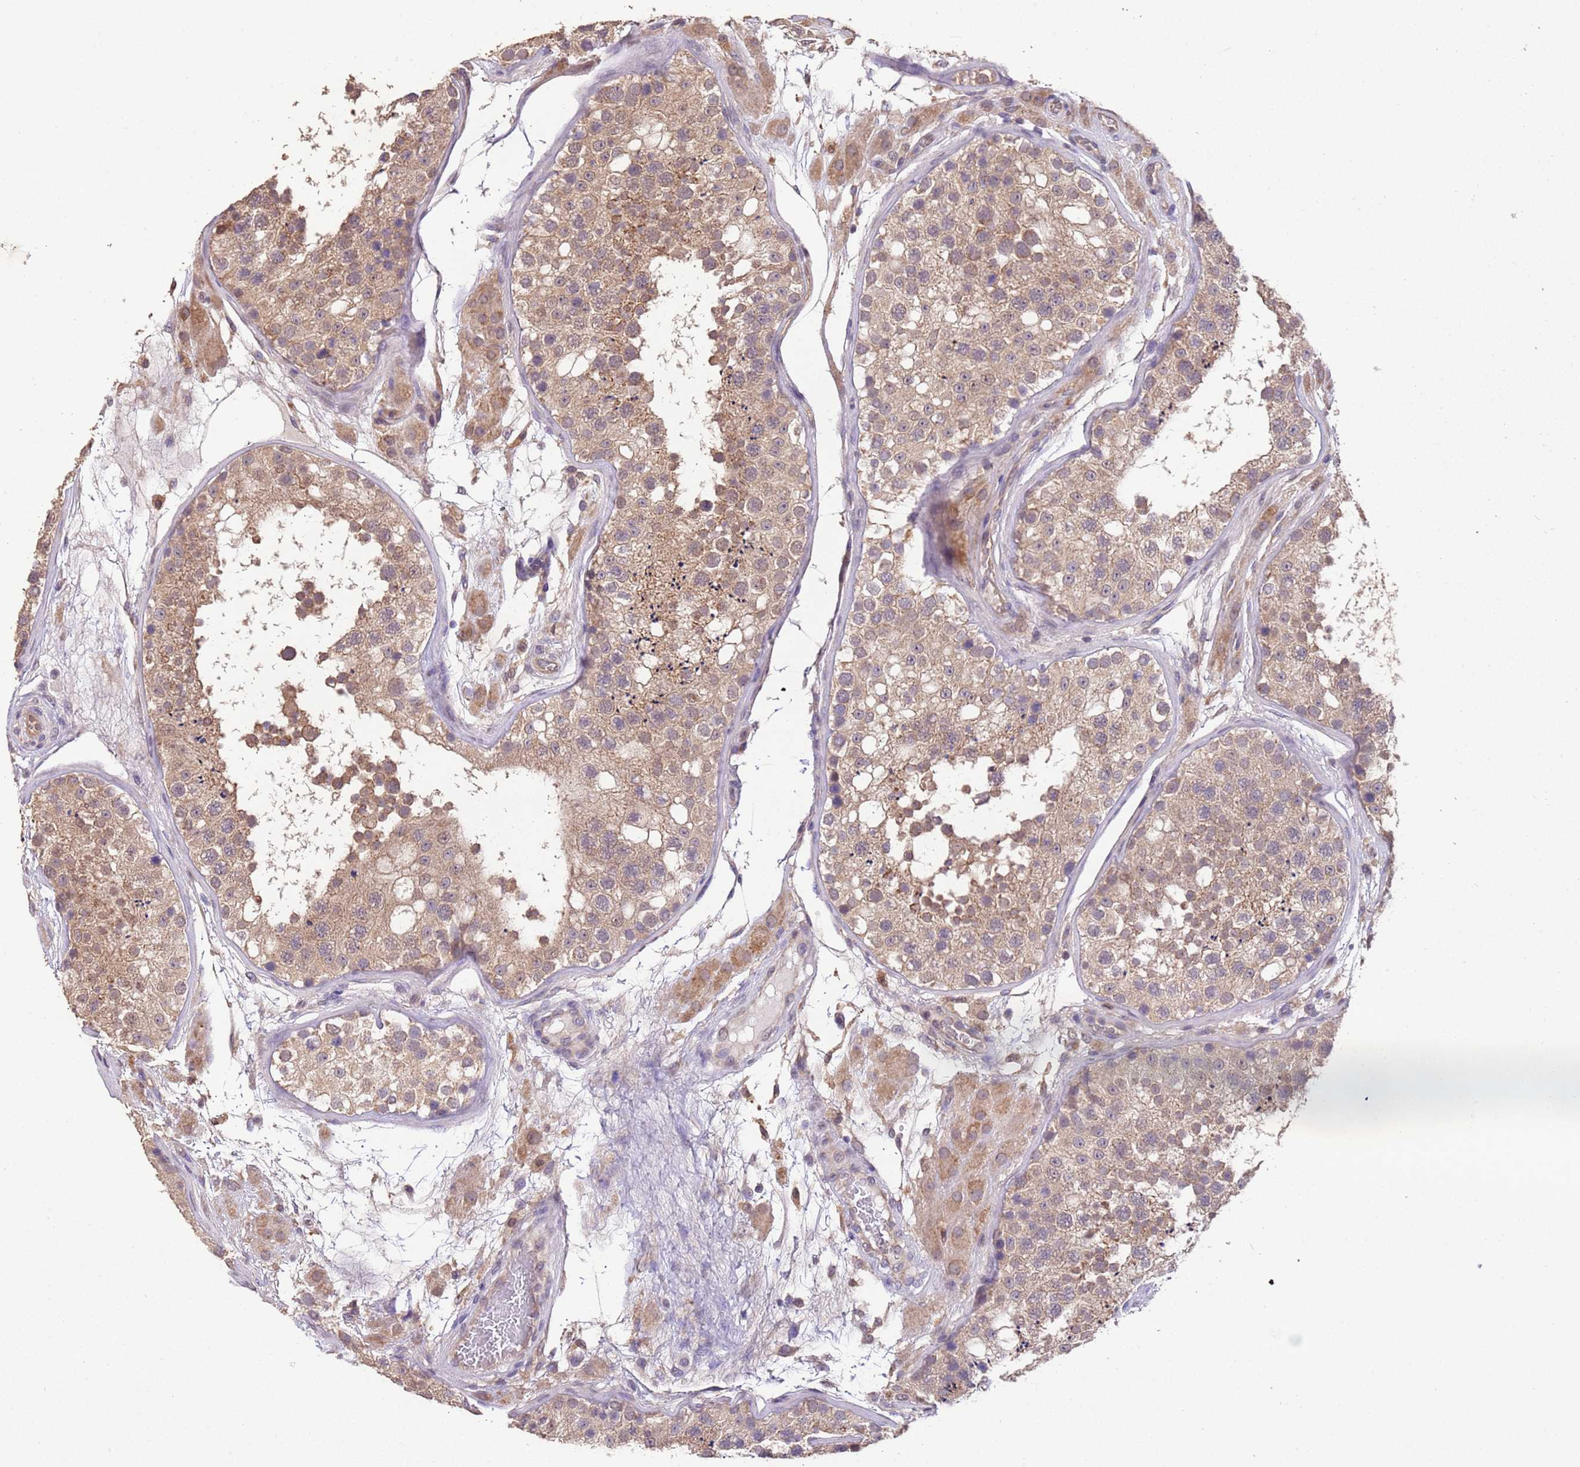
{"staining": {"intensity": "moderate", "quantity": ">75%", "location": "cytoplasmic/membranous"}, "tissue": "testis", "cell_type": "Cells in seminiferous ducts", "image_type": "normal", "snomed": [{"axis": "morphology", "description": "Normal tissue, NOS"}, {"axis": "topography", "description": "Testis"}], "caption": "IHC (DAB (3,3'-diaminobenzidine)) staining of unremarkable testis shows moderate cytoplasmic/membranous protein positivity in approximately >75% of cells in seminiferous ducts.", "gene": "NPHP1", "patient": {"sex": "male", "age": 26}}